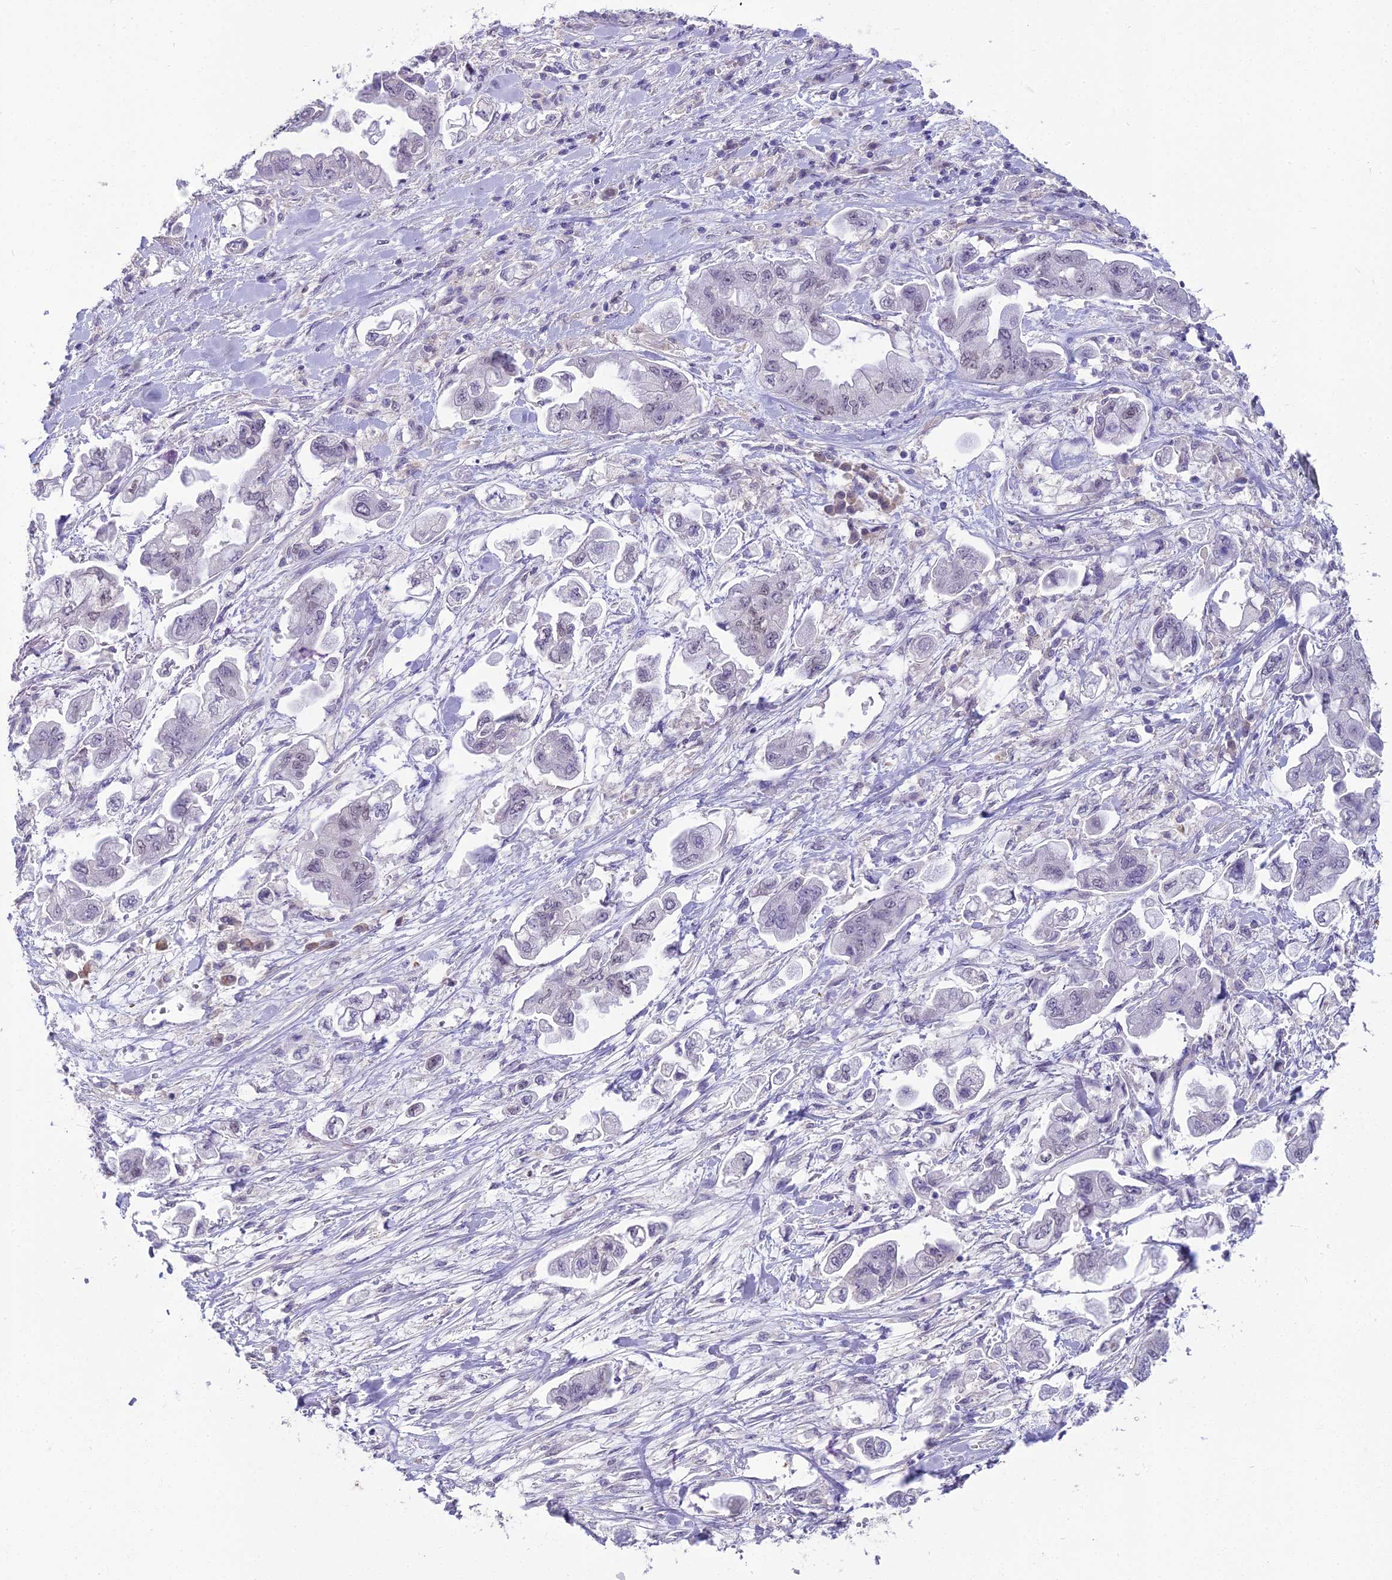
{"staining": {"intensity": "negative", "quantity": "none", "location": "none"}, "tissue": "stomach cancer", "cell_type": "Tumor cells", "image_type": "cancer", "snomed": [{"axis": "morphology", "description": "Adenocarcinoma, NOS"}, {"axis": "topography", "description": "Stomach"}], "caption": "This photomicrograph is of adenocarcinoma (stomach) stained with IHC to label a protein in brown with the nuclei are counter-stained blue. There is no expression in tumor cells. (Immunohistochemistry (ihc), brightfield microscopy, high magnification).", "gene": "BLNK", "patient": {"sex": "male", "age": 62}}